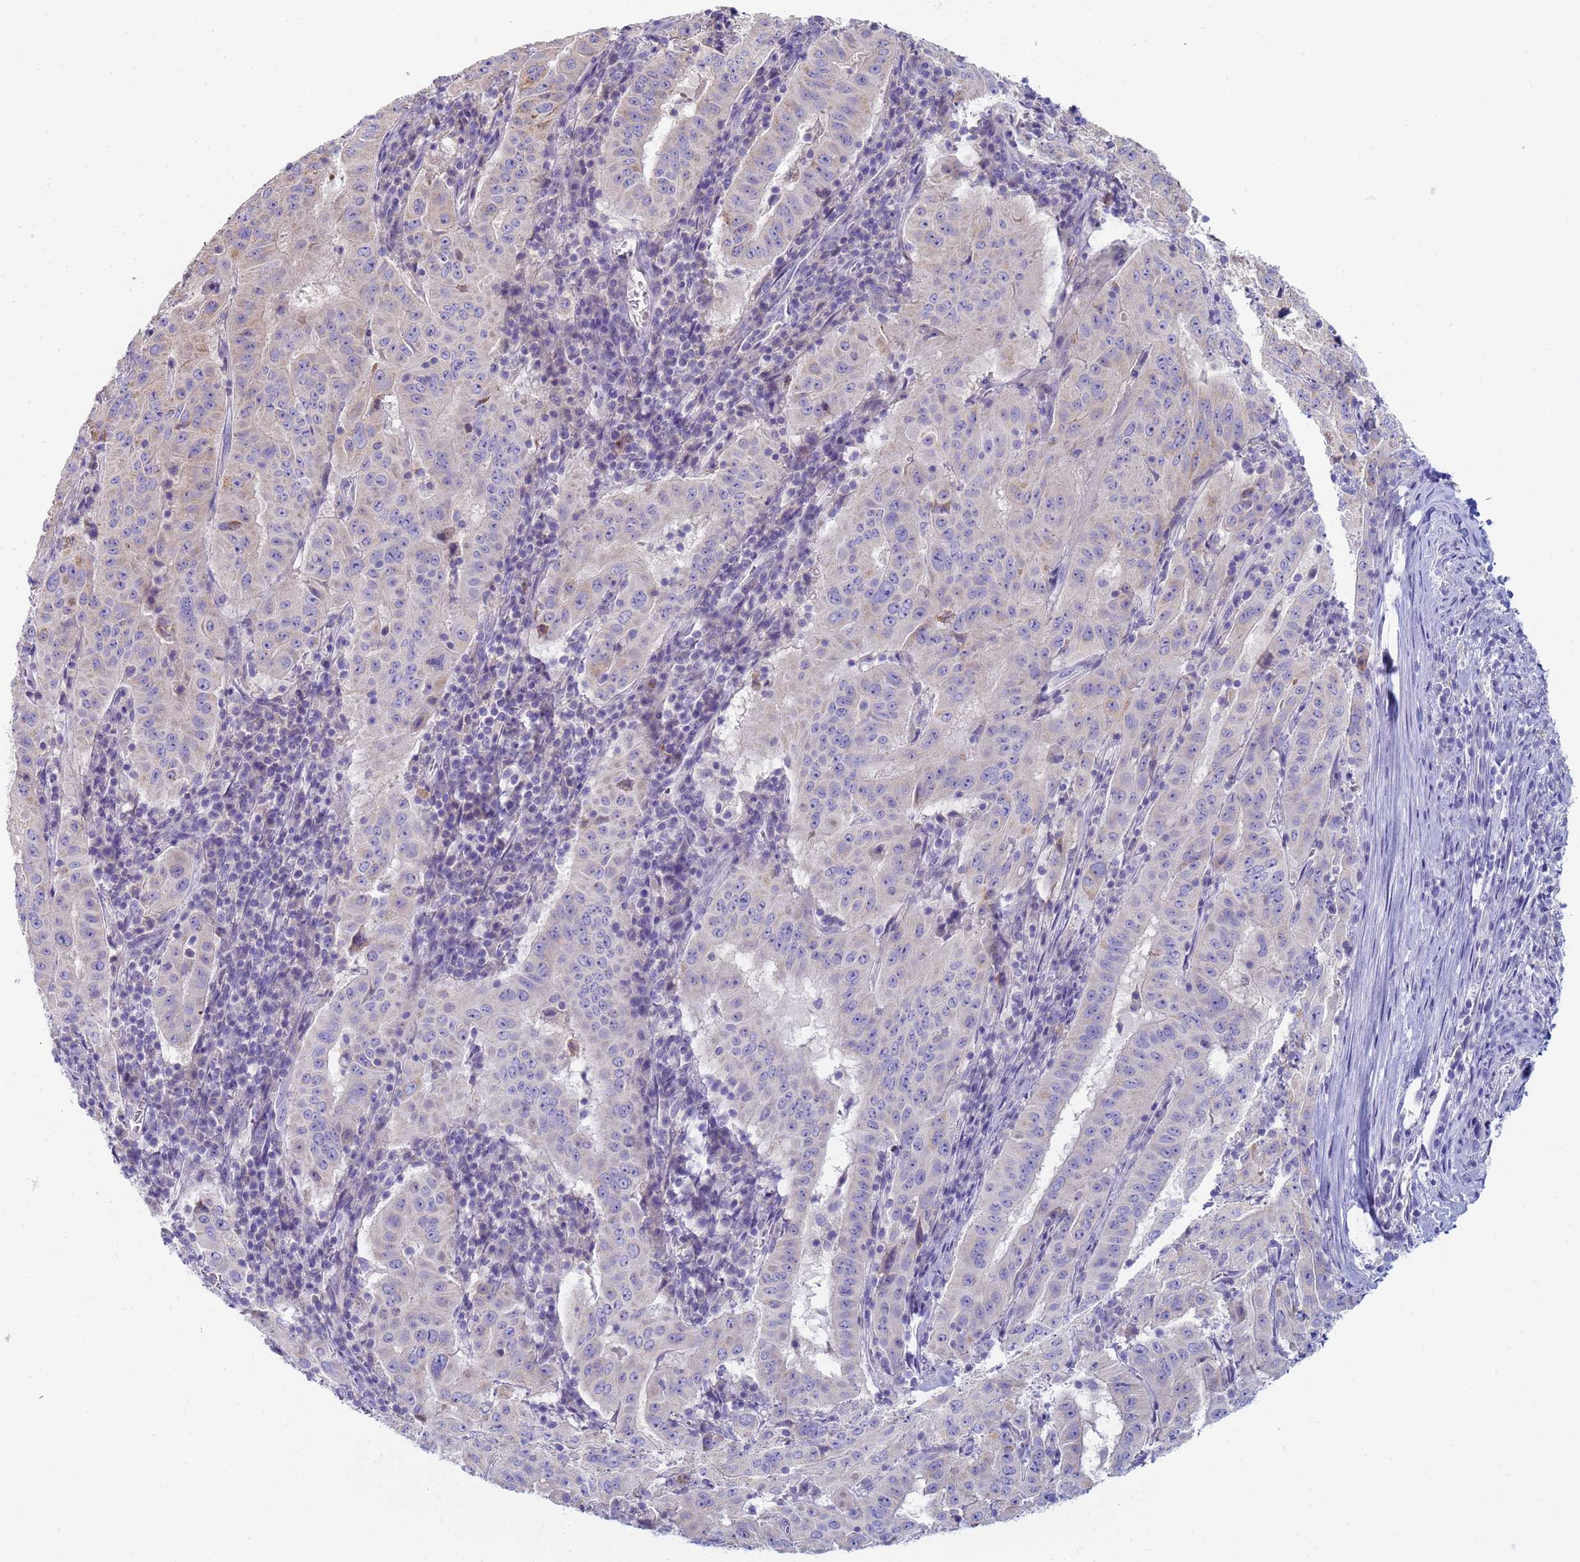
{"staining": {"intensity": "weak", "quantity": "<25%", "location": "cytoplasmic/membranous"}, "tissue": "pancreatic cancer", "cell_type": "Tumor cells", "image_type": "cancer", "snomed": [{"axis": "morphology", "description": "Adenocarcinoma, NOS"}, {"axis": "topography", "description": "Pancreas"}], "caption": "This is an immunohistochemistry (IHC) histopathology image of human adenocarcinoma (pancreatic). There is no positivity in tumor cells.", "gene": "CR1", "patient": {"sex": "male", "age": 63}}